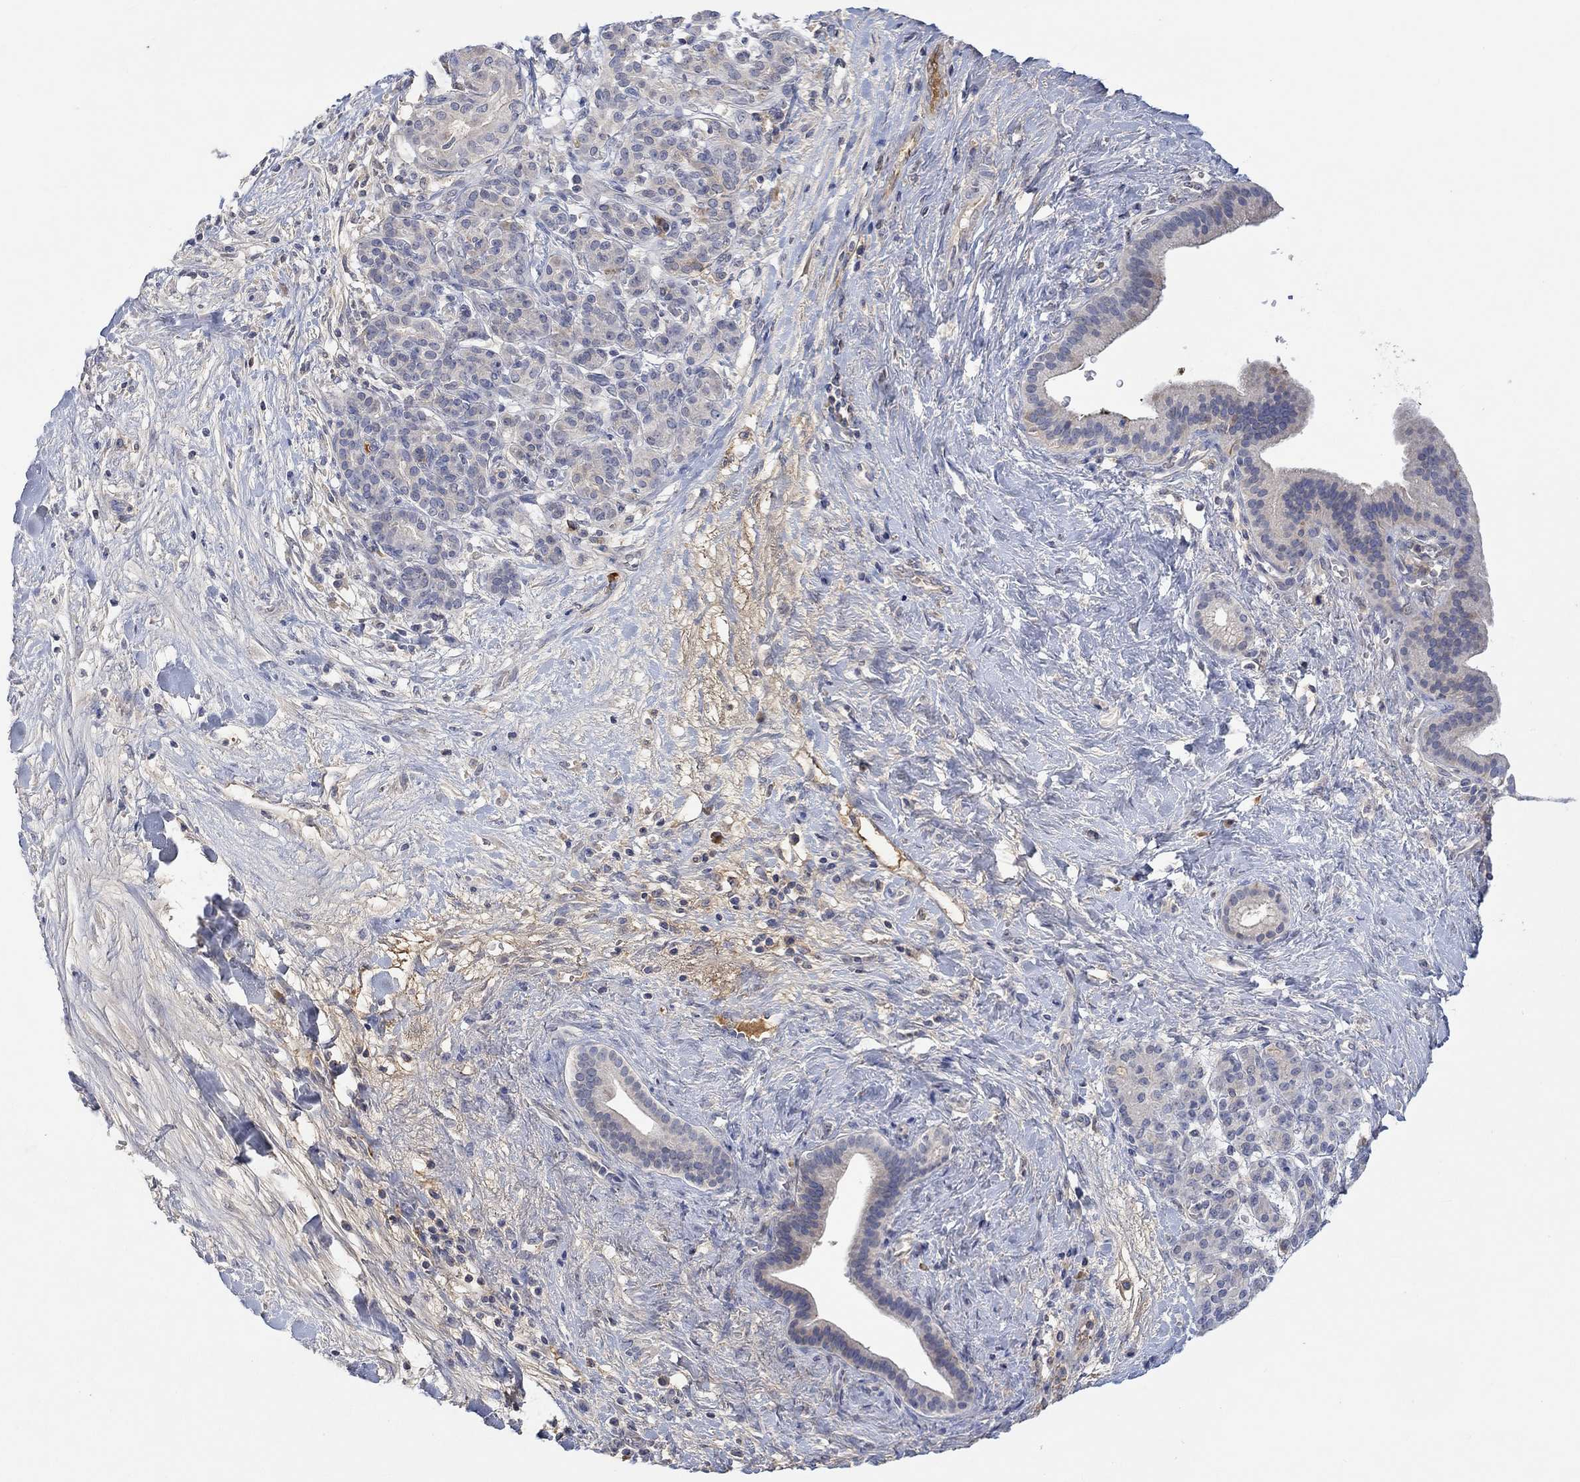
{"staining": {"intensity": "negative", "quantity": "none", "location": "none"}, "tissue": "pancreatic cancer", "cell_type": "Tumor cells", "image_type": "cancer", "snomed": [{"axis": "morphology", "description": "Adenocarcinoma, NOS"}, {"axis": "topography", "description": "Pancreas"}], "caption": "An immunohistochemistry photomicrograph of adenocarcinoma (pancreatic) is shown. There is no staining in tumor cells of adenocarcinoma (pancreatic). (DAB immunohistochemistry with hematoxylin counter stain).", "gene": "MSTN", "patient": {"sex": "male", "age": 44}}